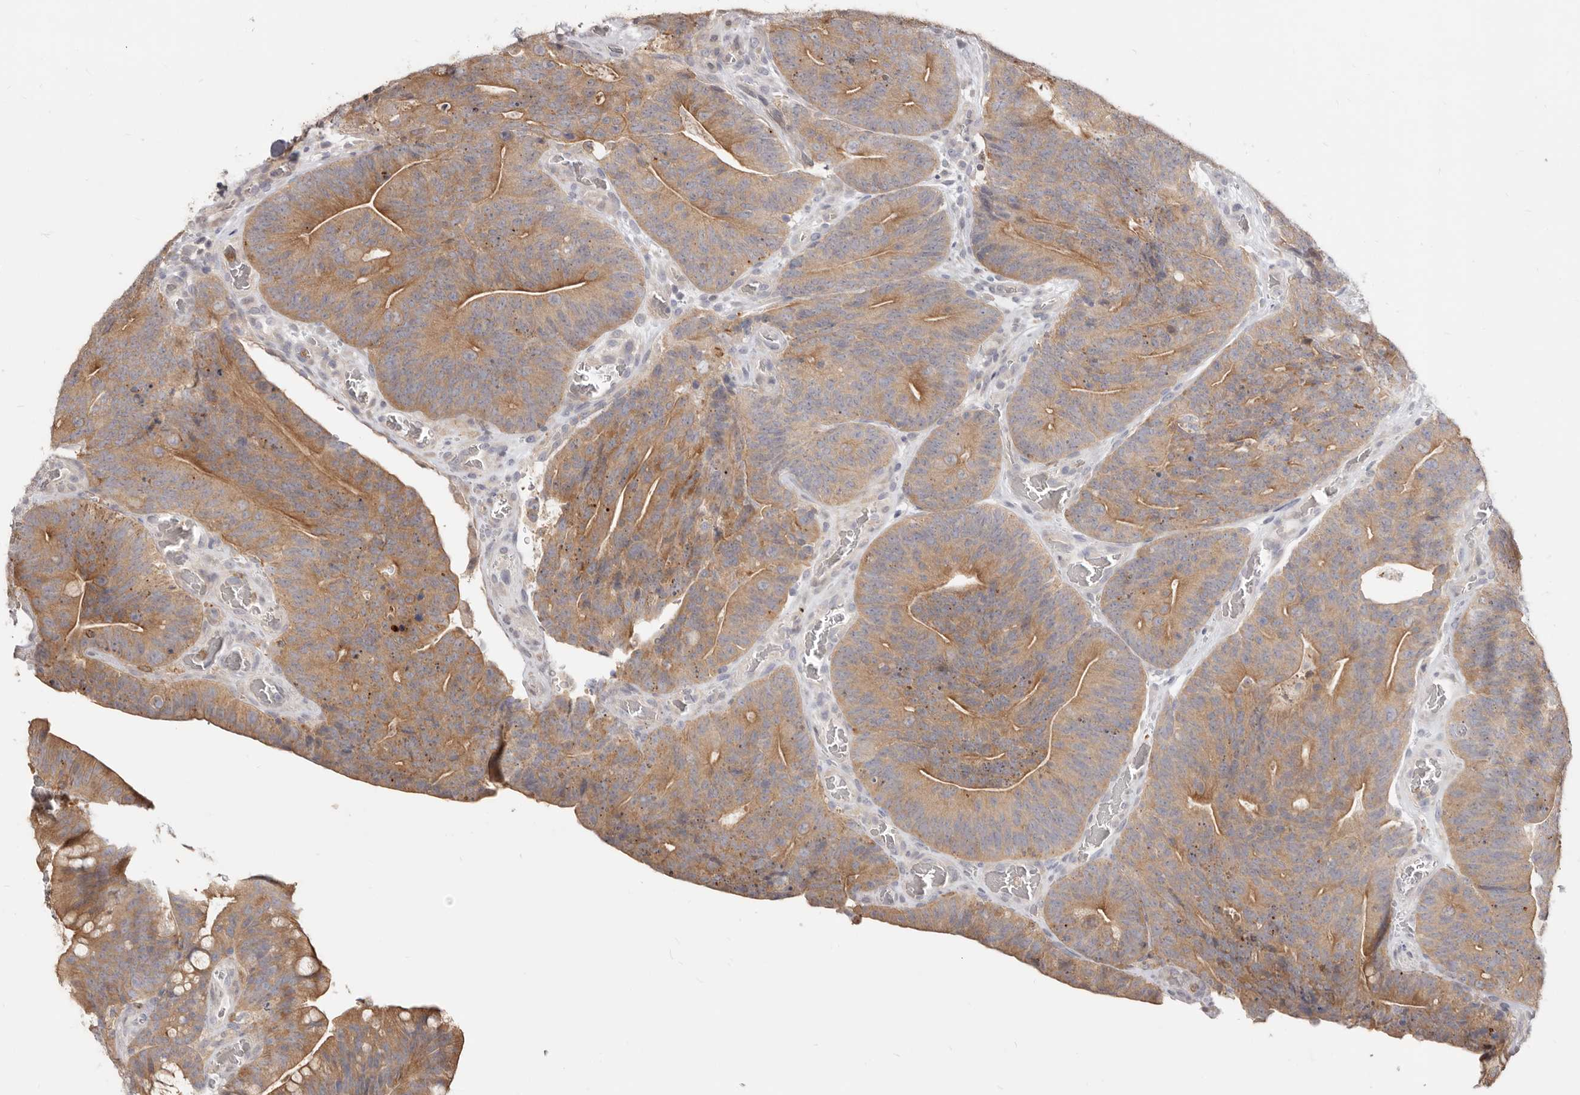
{"staining": {"intensity": "moderate", "quantity": ">75%", "location": "cytoplasmic/membranous"}, "tissue": "colorectal cancer", "cell_type": "Tumor cells", "image_type": "cancer", "snomed": [{"axis": "morphology", "description": "Normal tissue, NOS"}, {"axis": "topography", "description": "Colon"}], "caption": "Colorectal cancer stained with a brown dye exhibits moderate cytoplasmic/membranous positive positivity in about >75% of tumor cells.", "gene": "TC2N", "patient": {"sex": "female", "age": 82}}